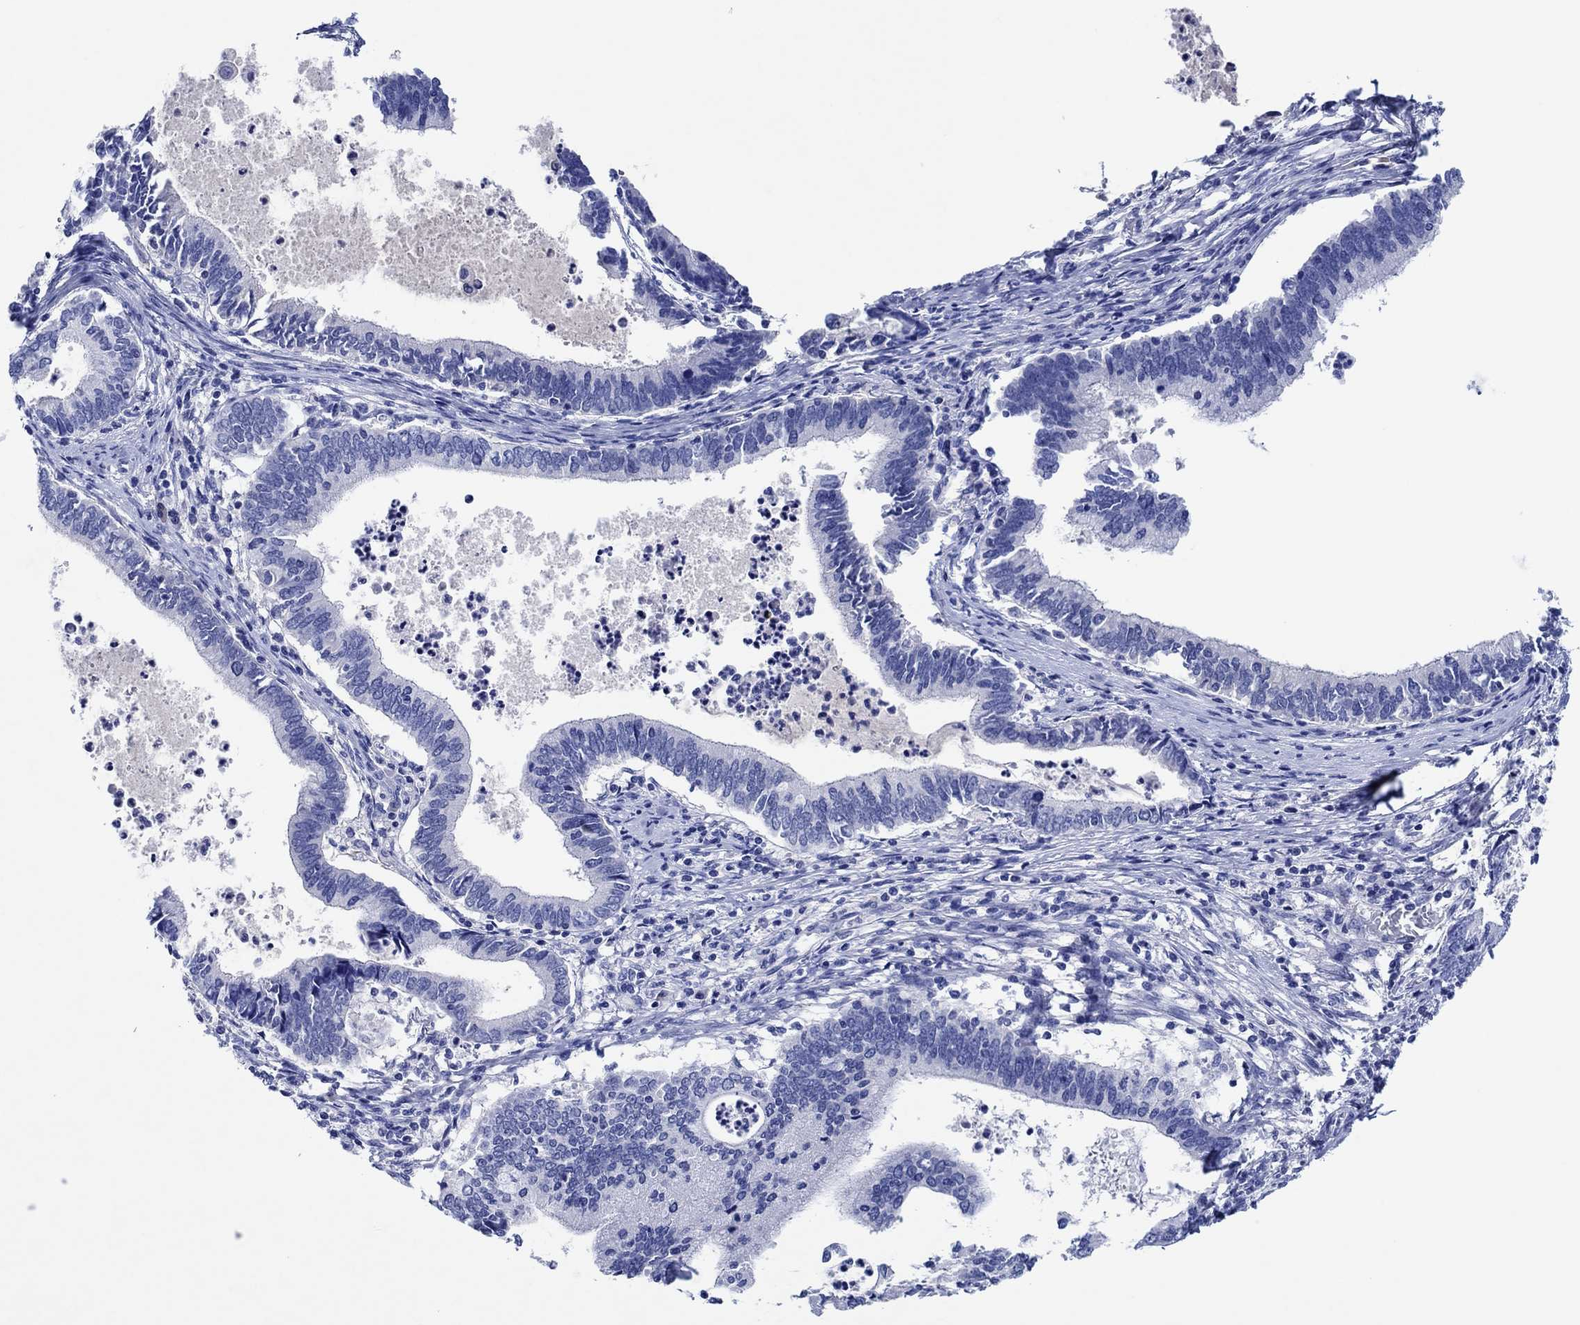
{"staining": {"intensity": "negative", "quantity": "none", "location": "none"}, "tissue": "cervical cancer", "cell_type": "Tumor cells", "image_type": "cancer", "snomed": [{"axis": "morphology", "description": "Adenocarcinoma, NOS"}, {"axis": "topography", "description": "Cervix"}], "caption": "DAB immunohistochemical staining of cervical cancer exhibits no significant staining in tumor cells. (DAB (3,3'-diaminobenzidine) IHC visualized using brightfield microscopy, high magnification).", "gene": "CPNE6", "patient": {"sex": "female", "age": 42}}